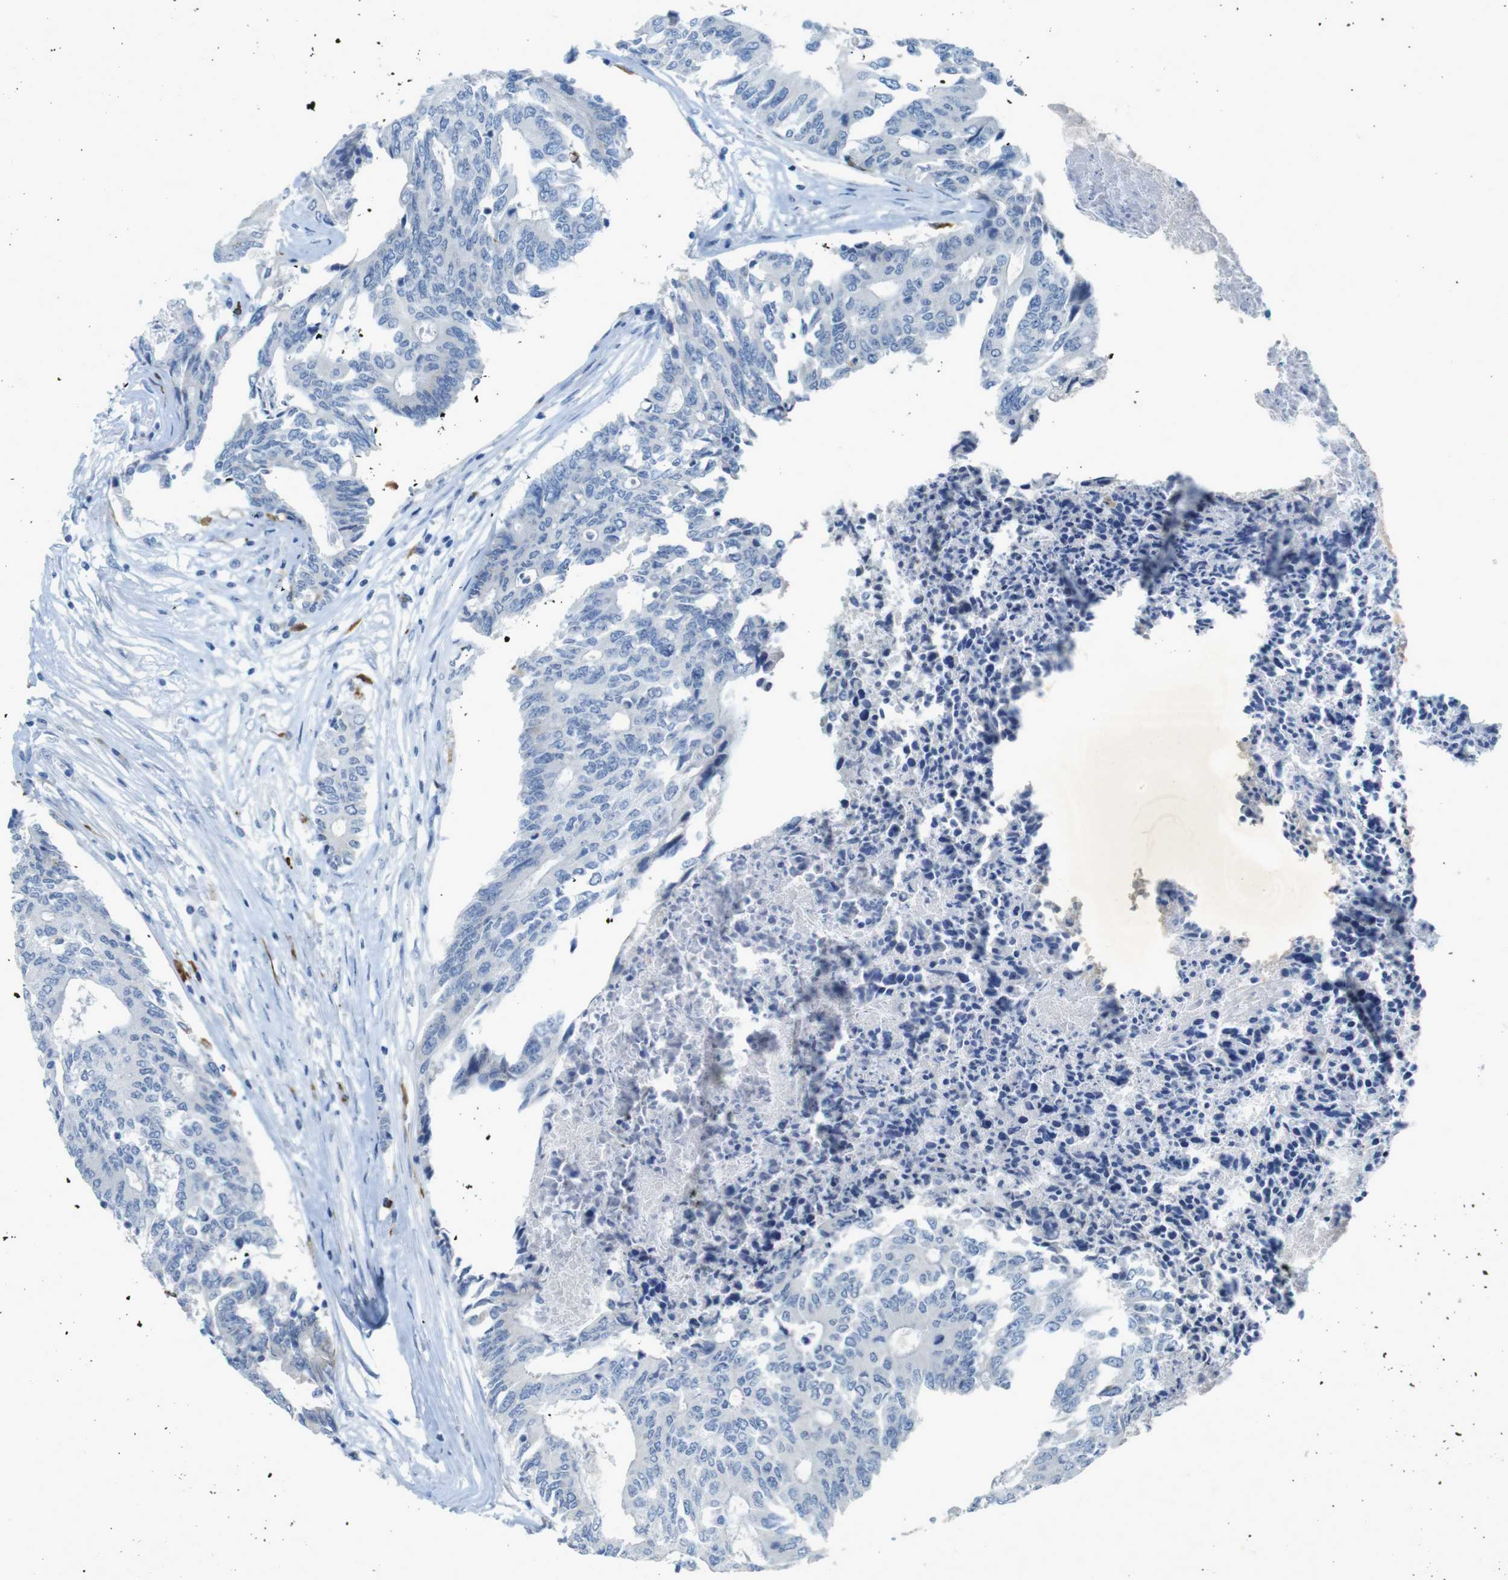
{"staining": {"intensity": "negative", "quantity": "none", "location": "none"}, "tissue": "colorectal cancer", "cell_type": "Tumor cells", "image_type": "cancer", "snomed": [{"axis": "morphology", "description": "Adenocarcinoma, NOS"}, {"axis": "topography", "description": "Rectum"}], "caption": "This is a photomicrograph of IHC staining of colorectal cancer, which shows no positivity in tumor cells. (DAB (3,3'-diaminobenzidine) immunohistochemistry visualized using brightfield microscopy, high magnification).", "gene": "CD320", "patient": {"sex": "male", "age": 63}}